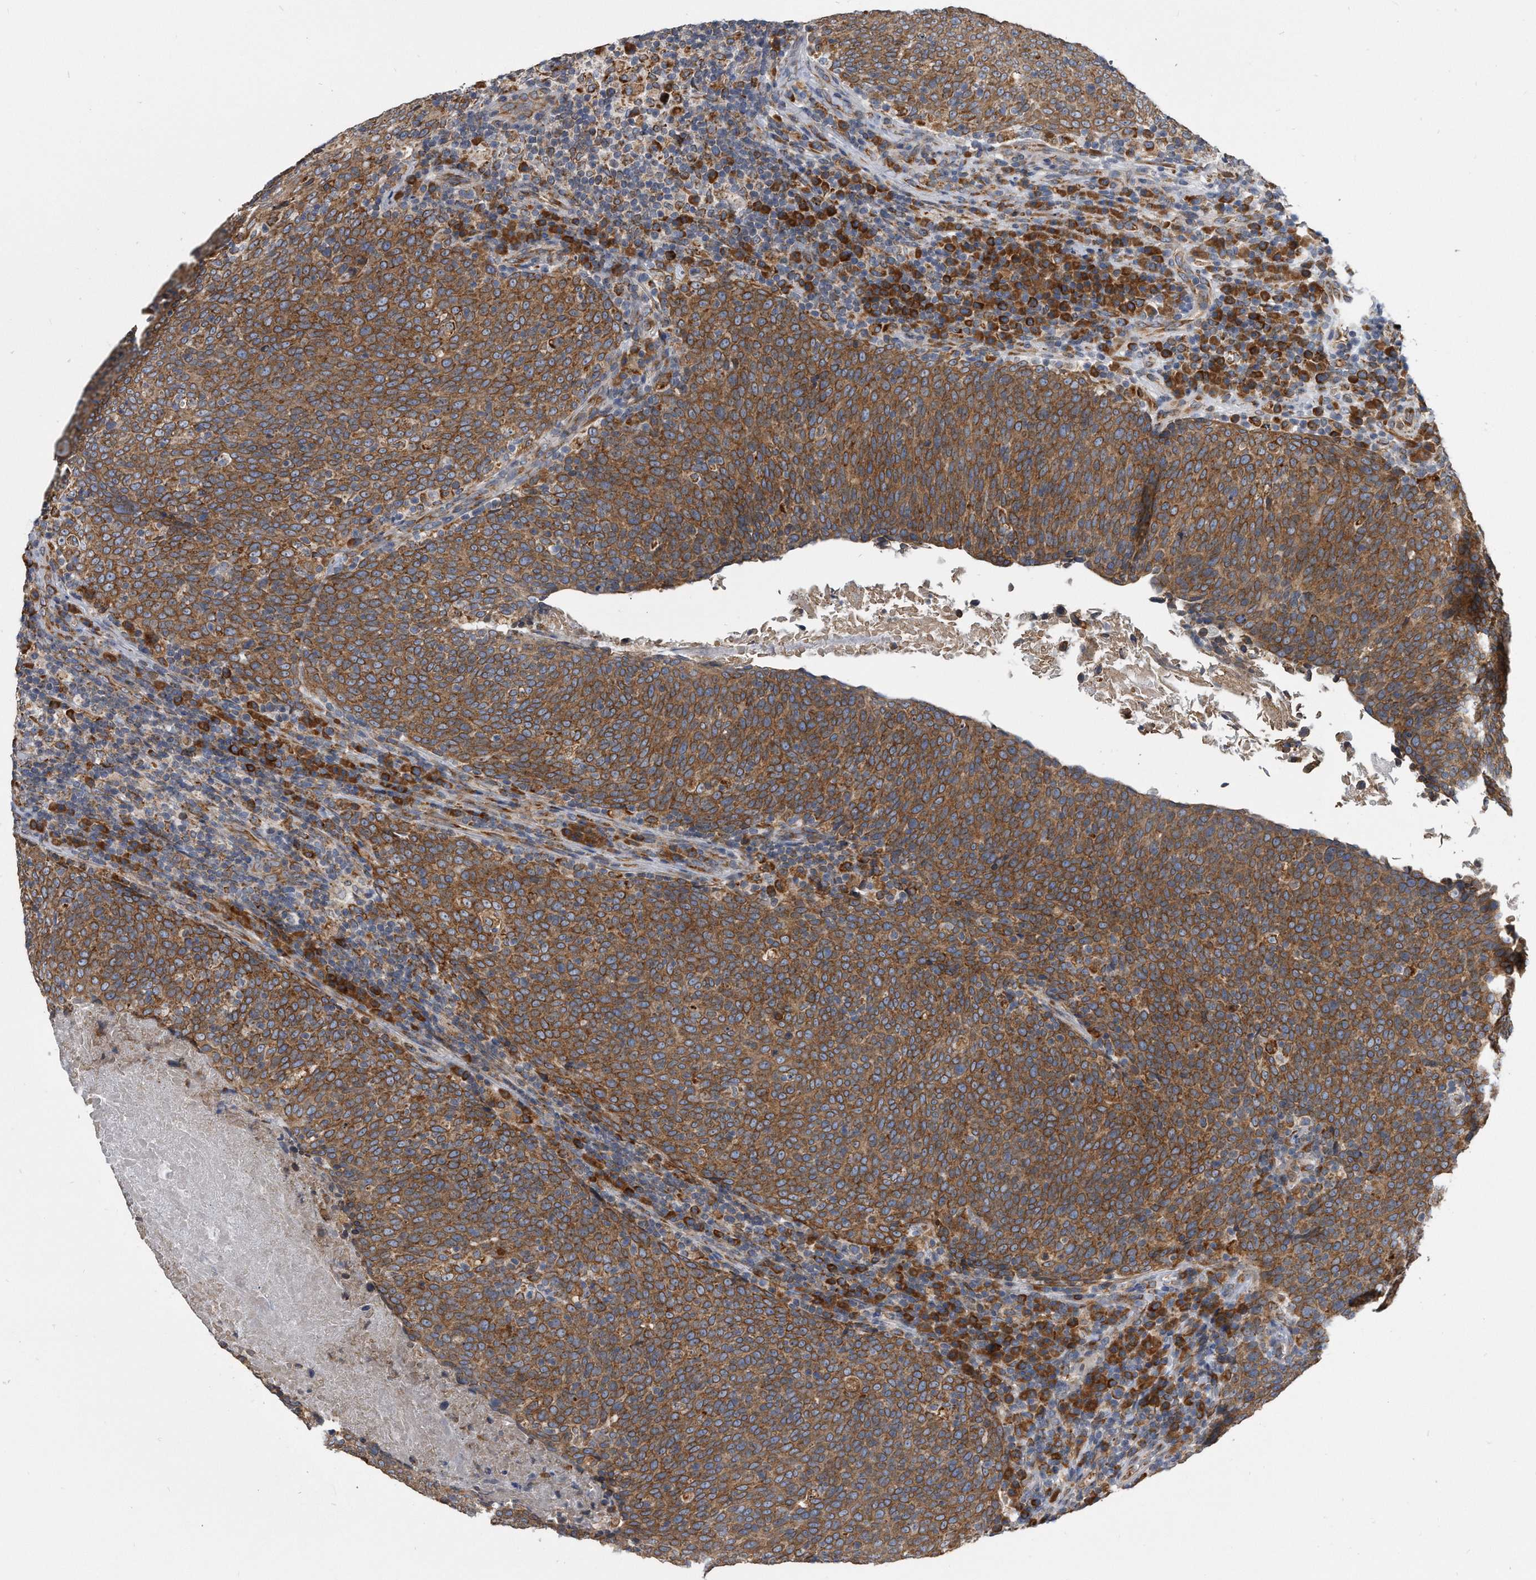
{"staining": {"intensity": "moderate", "quantity": ">75%", "location": "cytoplasmic/membranous"}, "tissue": "head and neck cancer", "cell_type": "Tumor cells", "image_type": "cancer", "snomed": [{"axis": "morphology", "description": "Squamous cell carcinoma, NOS"}, {"axis": "morphology", "description": "Squamous cell carcinoma, metastatic, NOS"}, {"axis": "topography", "description": "Lymph node"}, {"axis": "topography", "description": "Head-Neck"}], "caption": "This is a histology image of immunohistochemistry (IHC) staining of head and neck squamous cell carcinoma, which shows moderate staining in the cytoplasmic/membranous of tumor cells.", "gene": "CCDC47", "patient": {"sex": "male", "age": 62}}